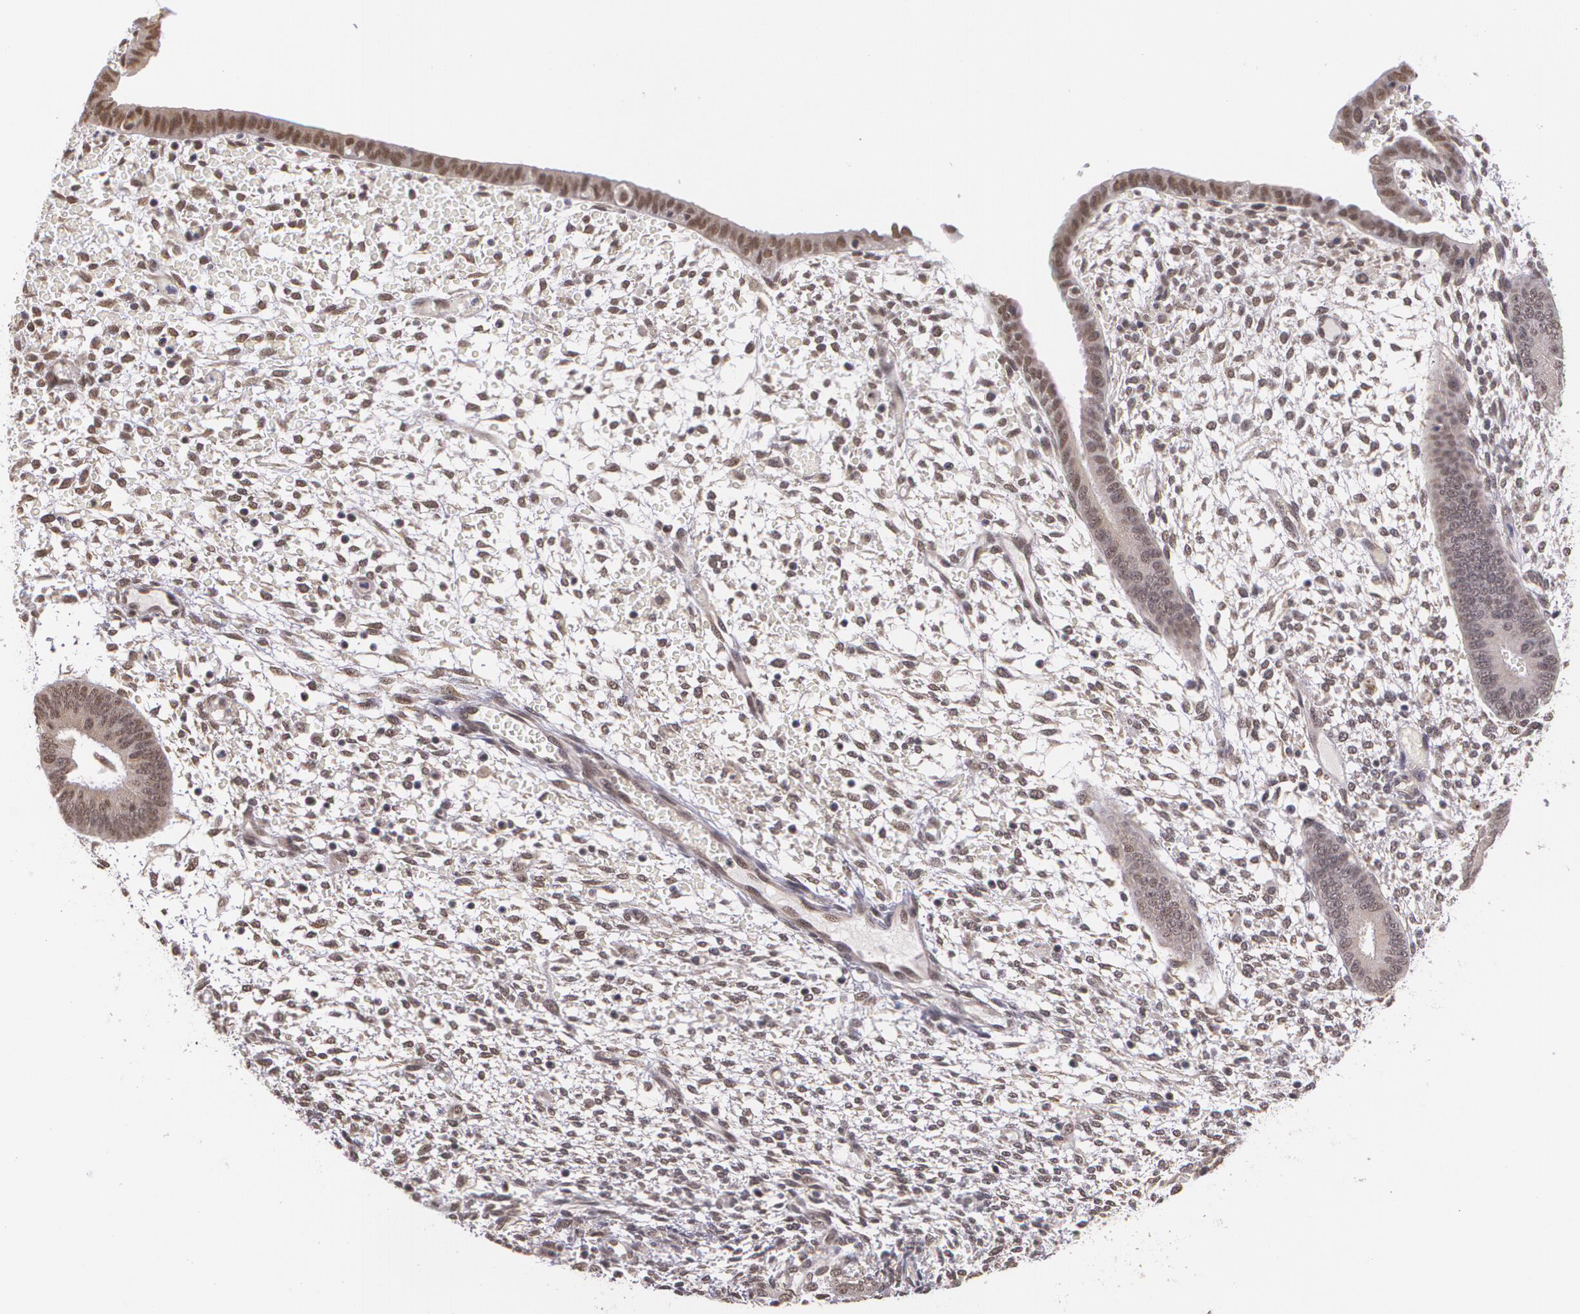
{"staining": {"intensity": "weak", "quantity": "25%-75%", "location": "nuclear"}, "tissue": "endometrium", "cell_type": "Cells in endometrial stroma", "image_type": "normal", "snomed": [{"axis": "morphology", "description": "Normal tissue, NOS"}, {"axis": "topography", "description": "Endometrium"}], "caption": "DAB immunohistochemical staining of unremarkable human endometrium exhibits weak nuclear protein expression in about 25%-75% of cells in endometrial stroma. Nuclei are stained in blue.", "gene": "ALX1", "patient": {"sex": "female", "age": 42}}